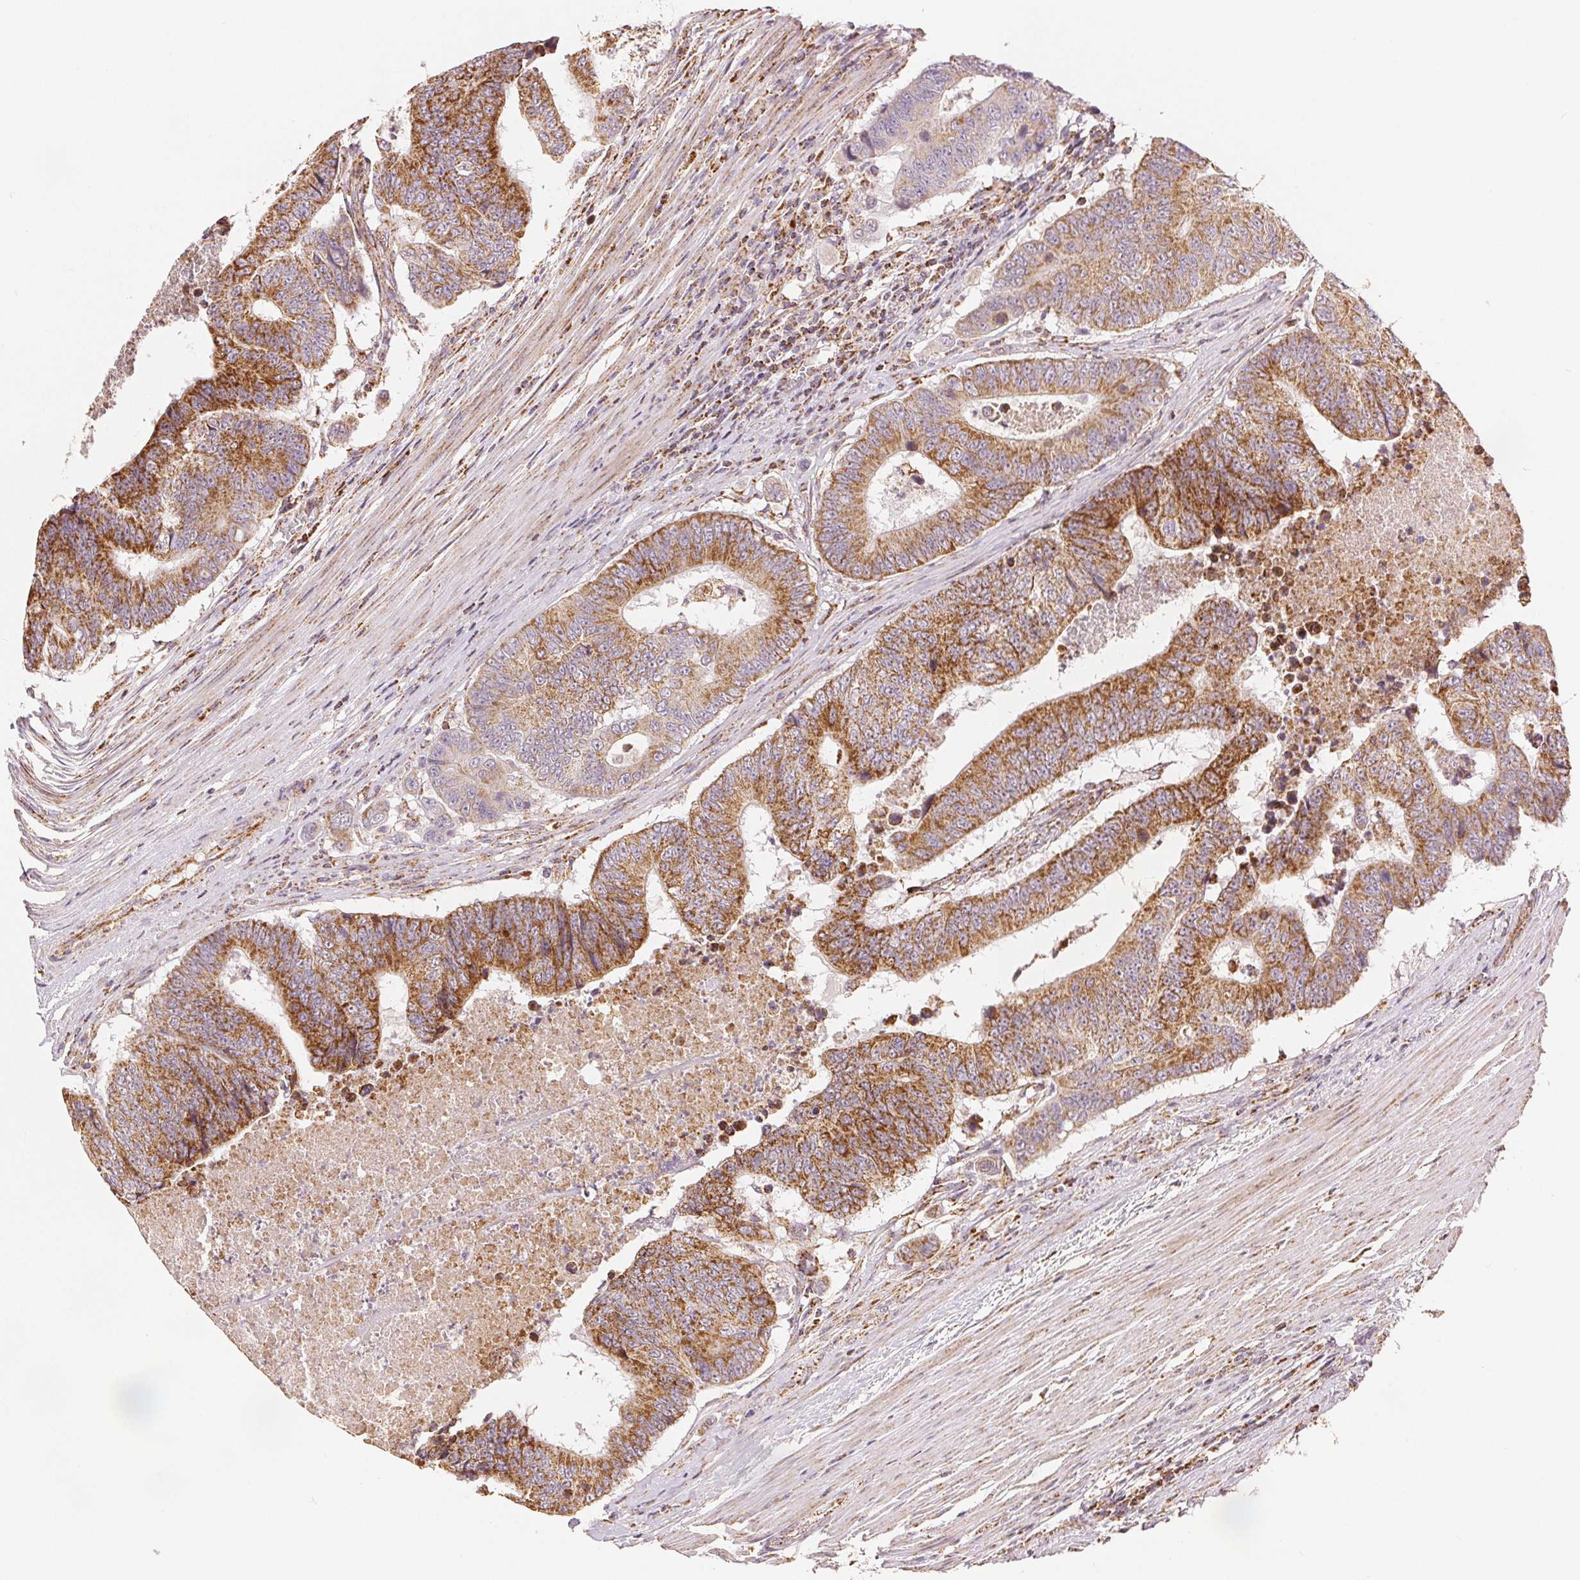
{"staining": {"intensity": "strong", "quantity": "25%-75%", "location": "cytoplasmic/membranous"}, "tissue": "colorectal cancer", "cell_type": "Tumor cells", "image_type": "cancer", "snomed": [{"axis": "morphology", "description": "Adenocarcinoma, NOS"}, {"axis": "topography", "description": "Colon"}], "caption": "An immunohistochemistry (IHC) photomicrograph of neoplastic tissue is shown. Protein staining in brown highlights strong cytoplasmic/membranous positivity in colorectal cancer within tumor cells.", "gene": "SDHB", "patient": {"sex": "female", "age": 48}}